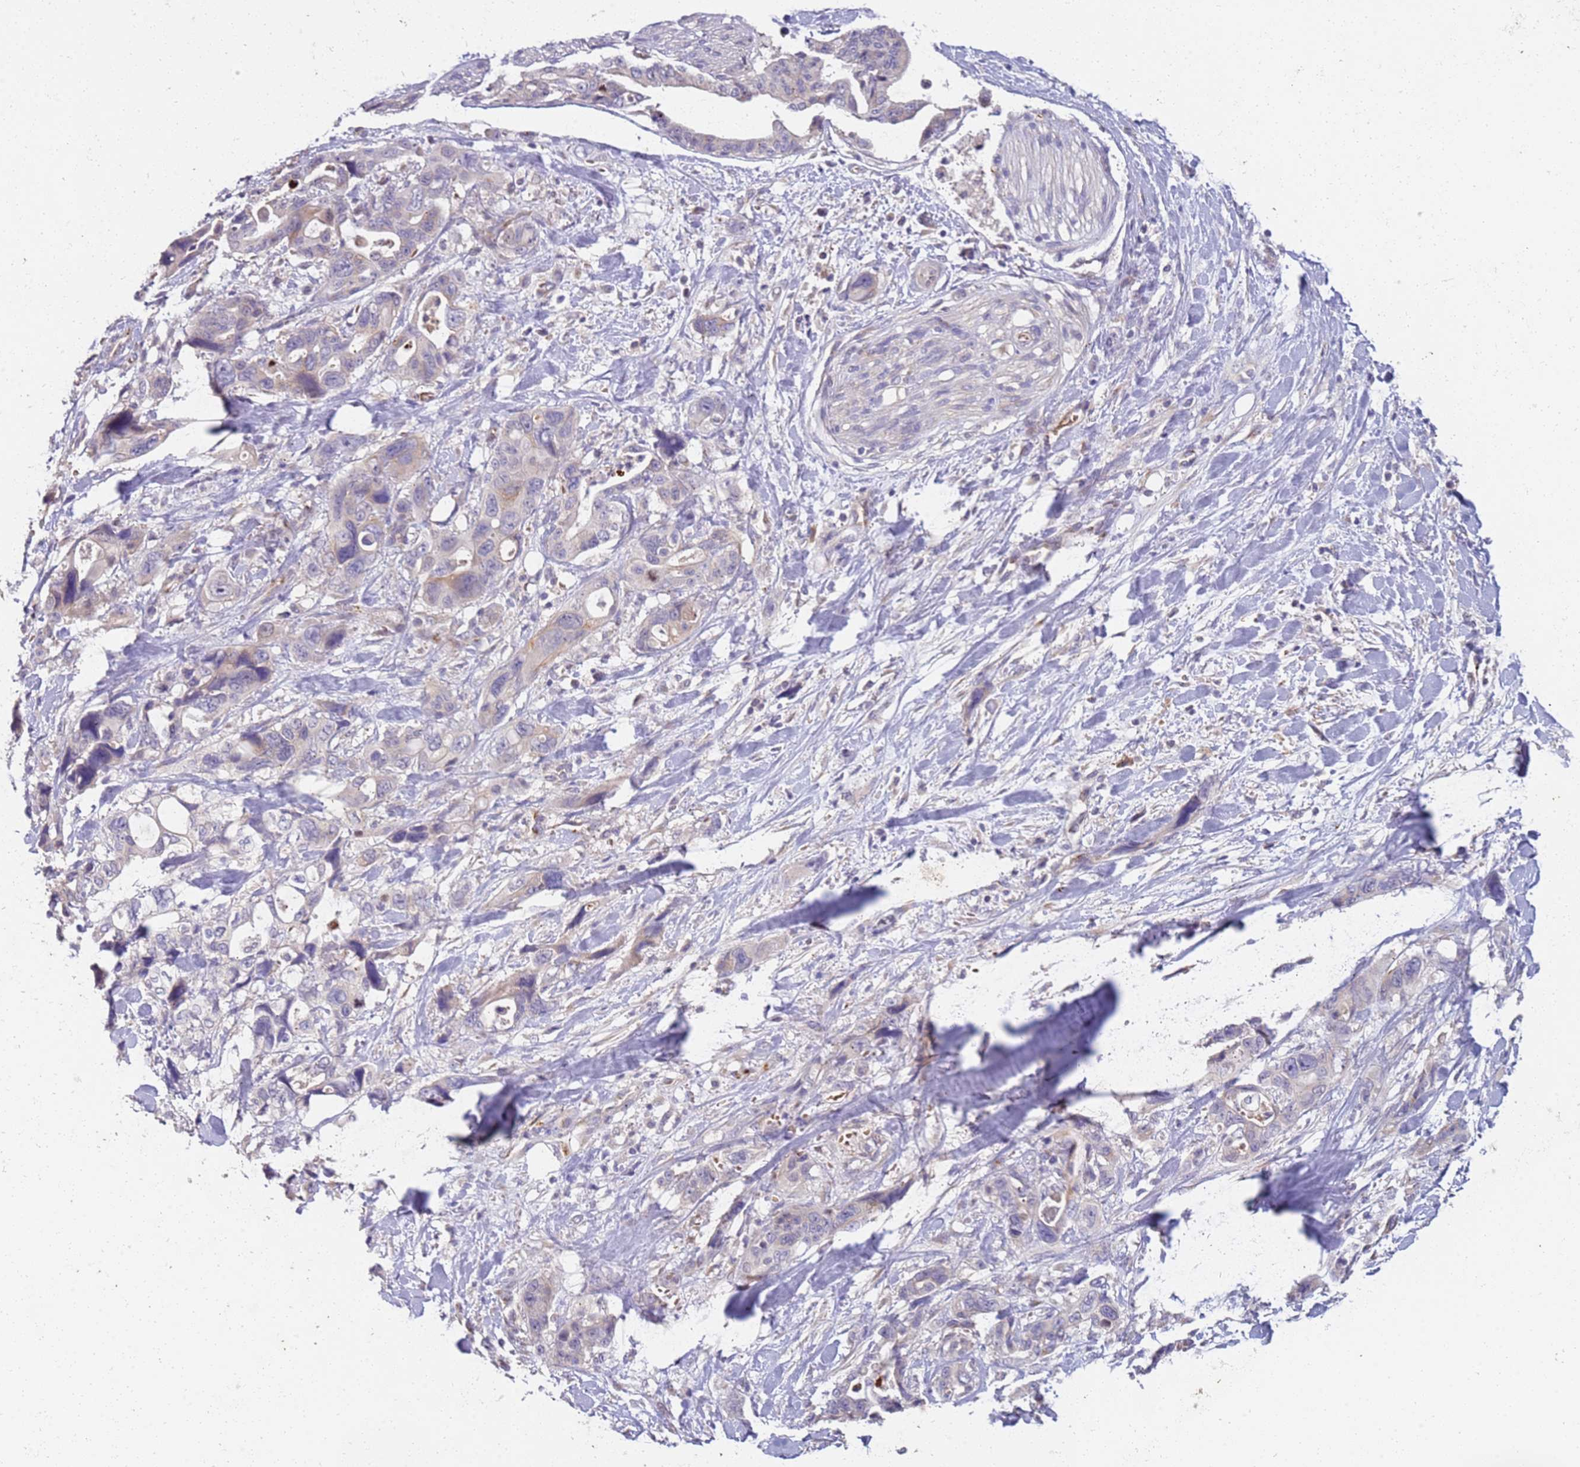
{"staining": {"intensity": "negative", "quantity": "none", "location": "none"}, "tissue": "pancreatic cancer", "cell_type": "Tumor cells", "image_type": "cancer", "snomed": [{"axis": "morphology", "description": "Adenocarcinoma, NOS"}, {"axis": "topography", "description": "Pancreas"}], "caption": "IHC photomicrograph of neoplastic tissue: pancreatic cancer (adenocarcinoma) stained with DAB (3,3'-diaminobenzidine) reveals no significant protein expression in tumor cells. The staining was performed using DAB to visualize the protein expression in brown, while the nuclei were stained in blue with hematoxylin (Magnification: 20x).", "gene": "NMUR2", "patient": {"sex": "male", "age": 46}}